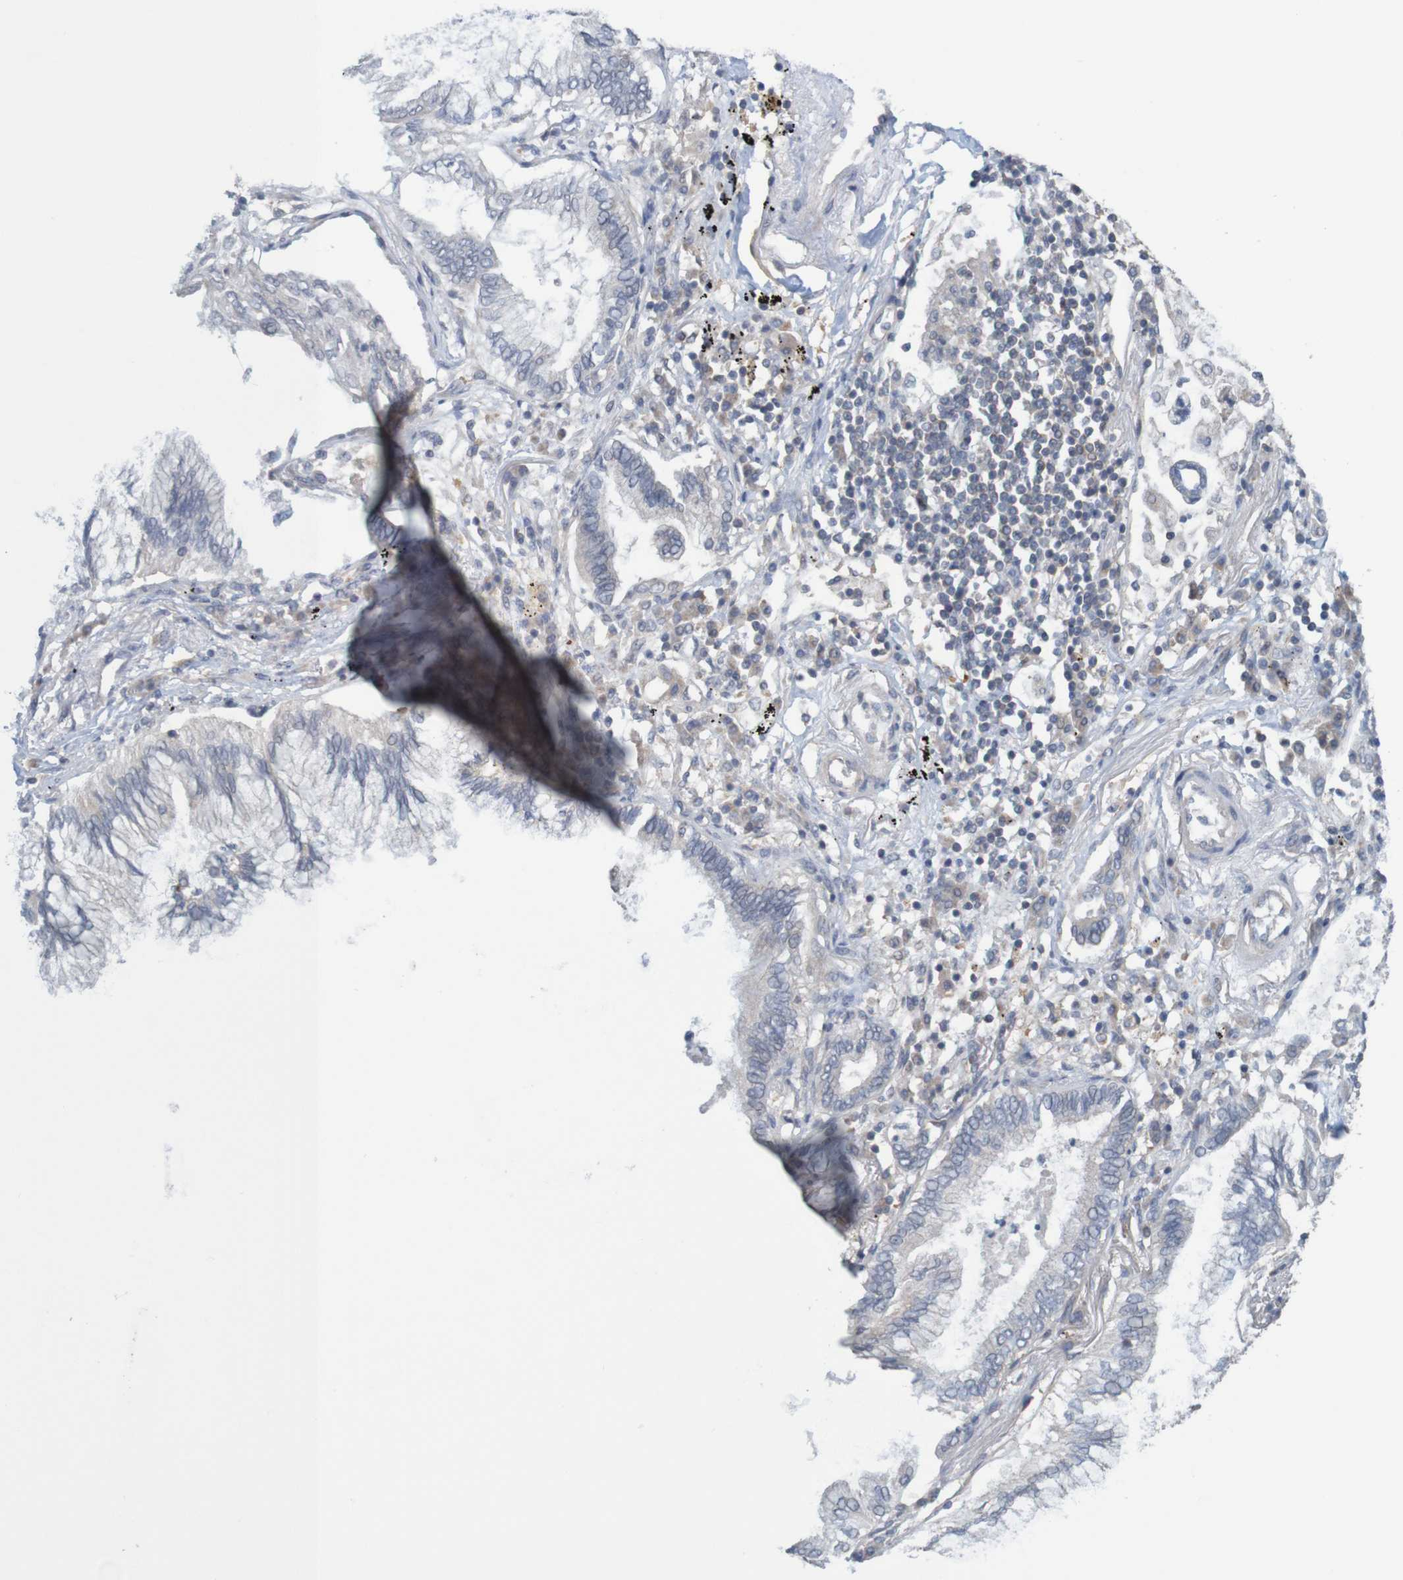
{"staining": {"intensity": "negative", "quantity": "none", "location": "none"}, "tissue": "lung cancer", "cell_type": "Tumor cells", "image_type": "cancer", "snomed": [{"axis": "morphology", "description": "Normal tissue, NOS"}, {"axis": "morphology", "description": "Adenocarcinoma, NOS"}, {"axis": "topography", "description": "Bronchus"}, {"axis": "topography", "description": "Lung"}], "caption": "DAB immunohistochemical staining of human lung adenocarcinoma displays no significant staining in tumor cells.", "gene": "ANKK1", "patient": {"sex": "female", "age": 70}}